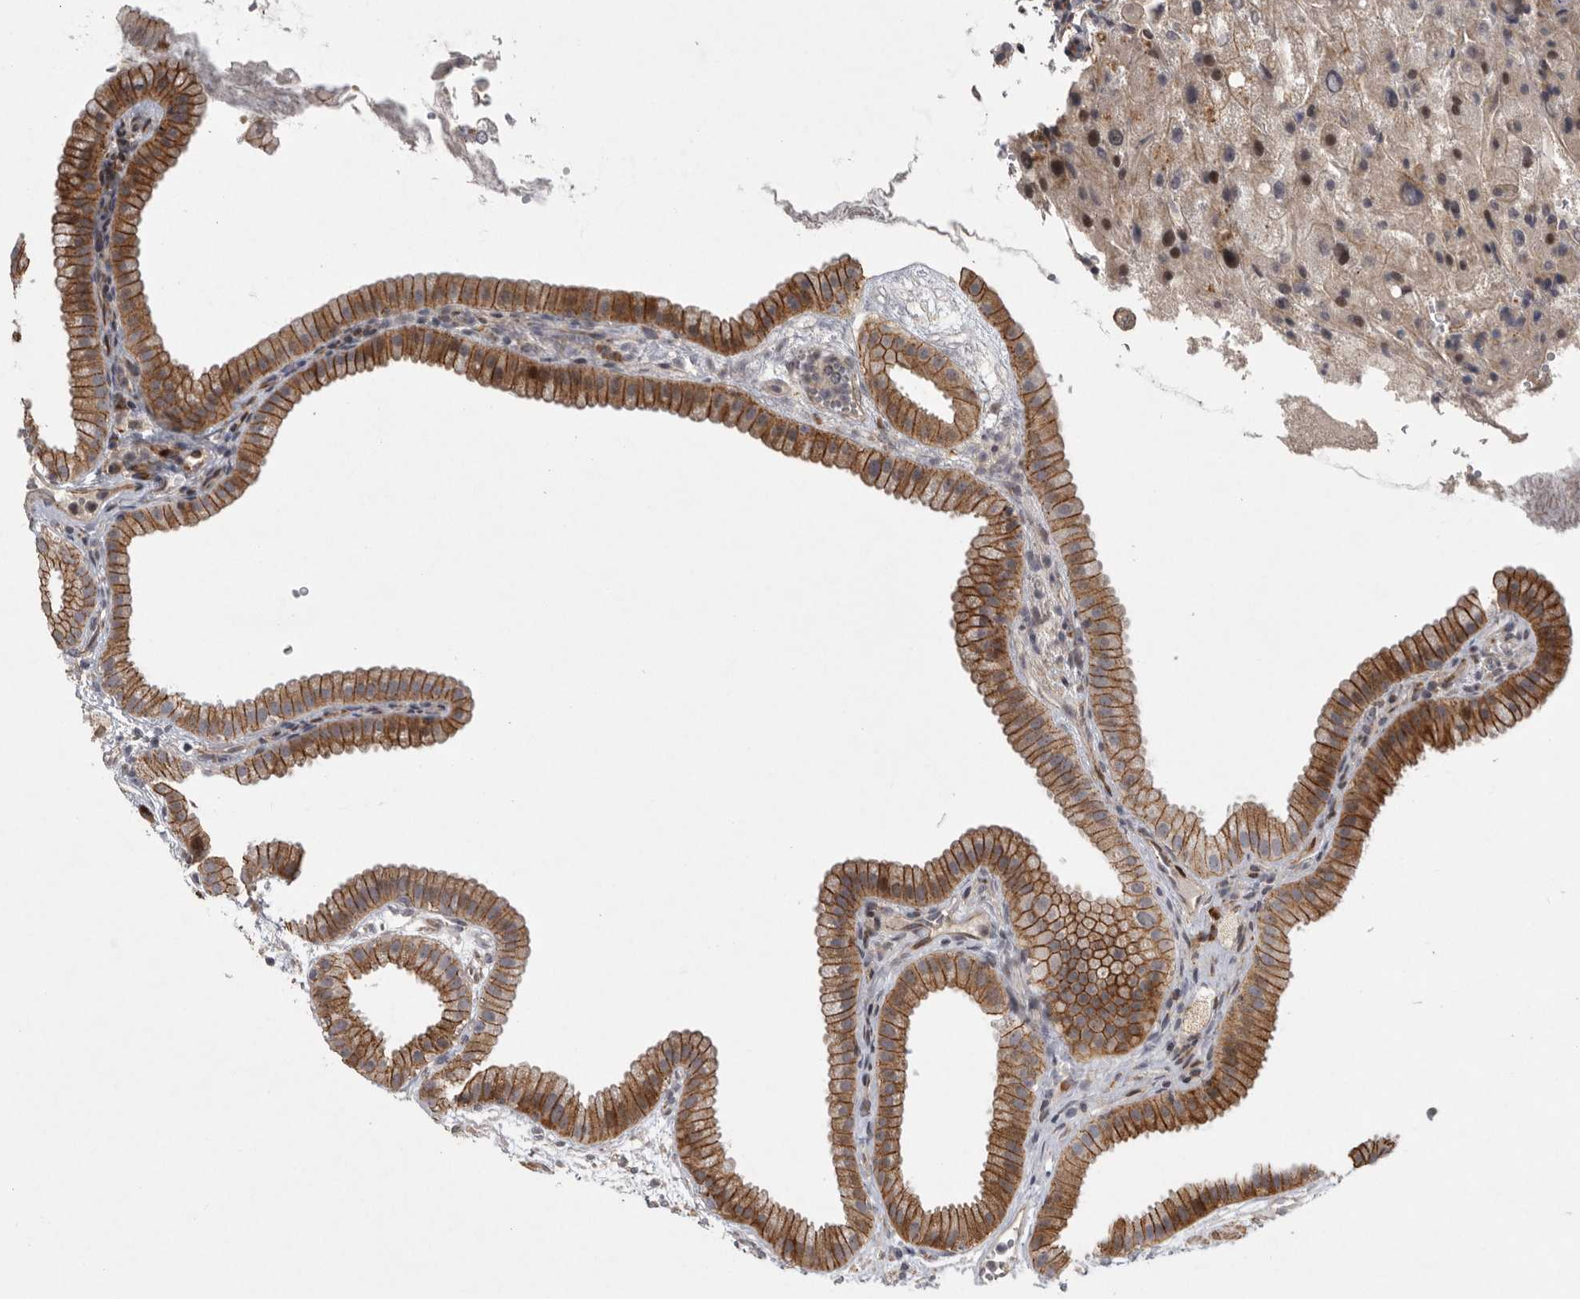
{"staining": {"intensity": "moderate", "quantity": ">75%", "location": "cytoplasmic/membranous"}, "tissue": "gallbladder", "cell_type": "Glandular cells", "image_type": "normal", "snomed": [{"axis": "morphology", "description": "Normal tissue, NOS"}, {"axis": "topography", "description": "Gallbladder"}], "caption": "Immunohistochemical staining of benign gallbladder reveals >75% levels of moderate cytoplasmic/membranous protein positivity in about >75% of glandular cells. (DAB (3,3'-diaminobenzidine) = brown stain, brightfield microscopy at high magnification).", "gene": "MPDZ", "patient": {"sex": "female", "age": 64}}